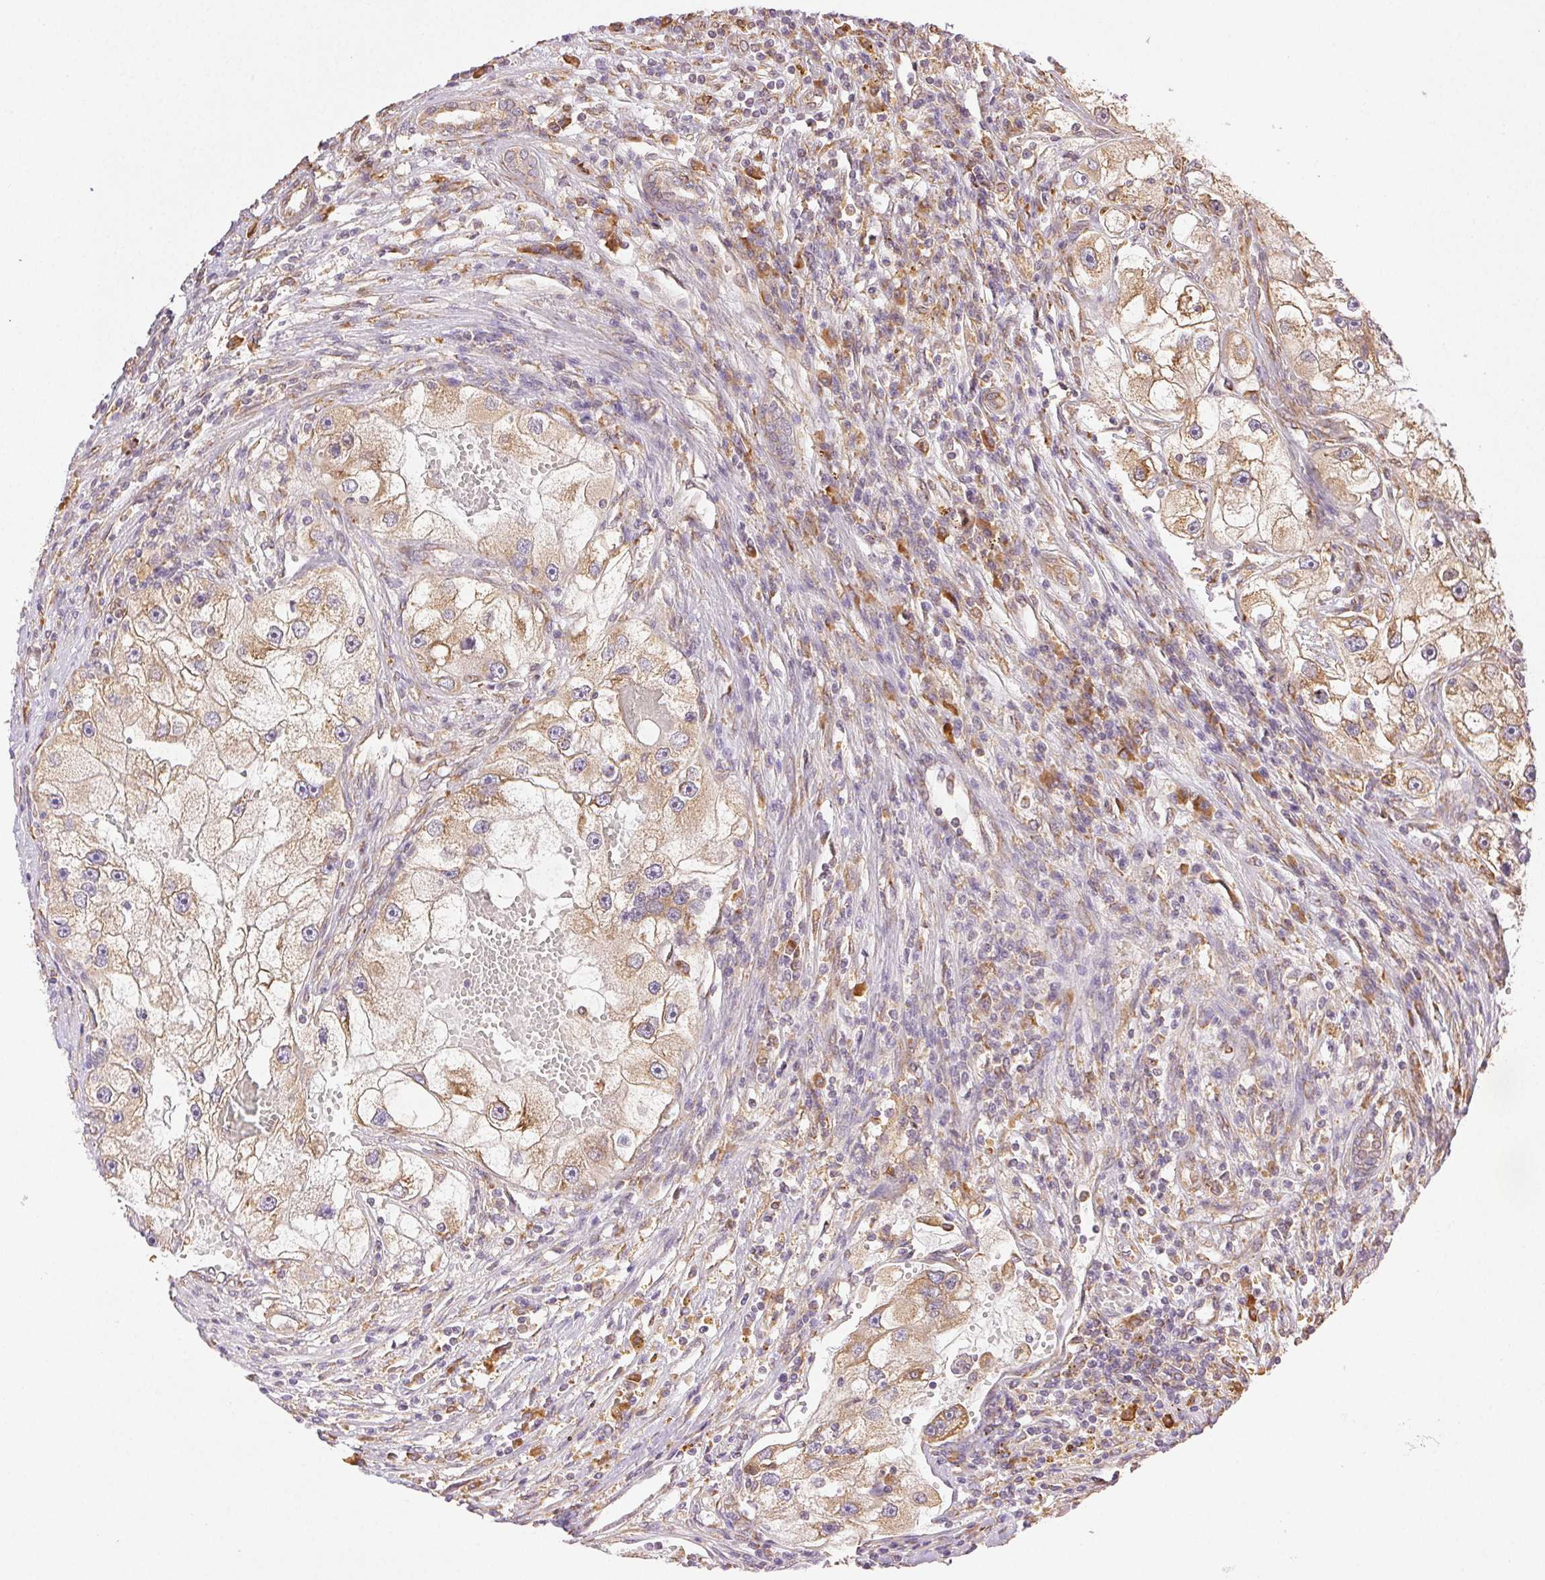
{"staining": {"intensity": "moderate", "quantity": ">75%", "location": "cytoplasmic/membranous"}, "tissue": "renal cancer", "cell_type": "Tumor cells", "image_type": "cancer", "snomed": [{"axis": "morphology", "description": "Adenocarcinoma, NOS"}, {"axis": "topography", "description": "Kidney"}], "caption": "A medium amount of moderate cytoplasmic/membranous staining is present in approximately >75% of tumor cells in renal cancer (adenocarcinoma) tissue. (DAB (3,3'-diaminobenzidine) IHC, brown staining for protein, blue staining for nuclei).", "gene": "ENTREP1", "patient": {"sex": "male", "age": 63}}